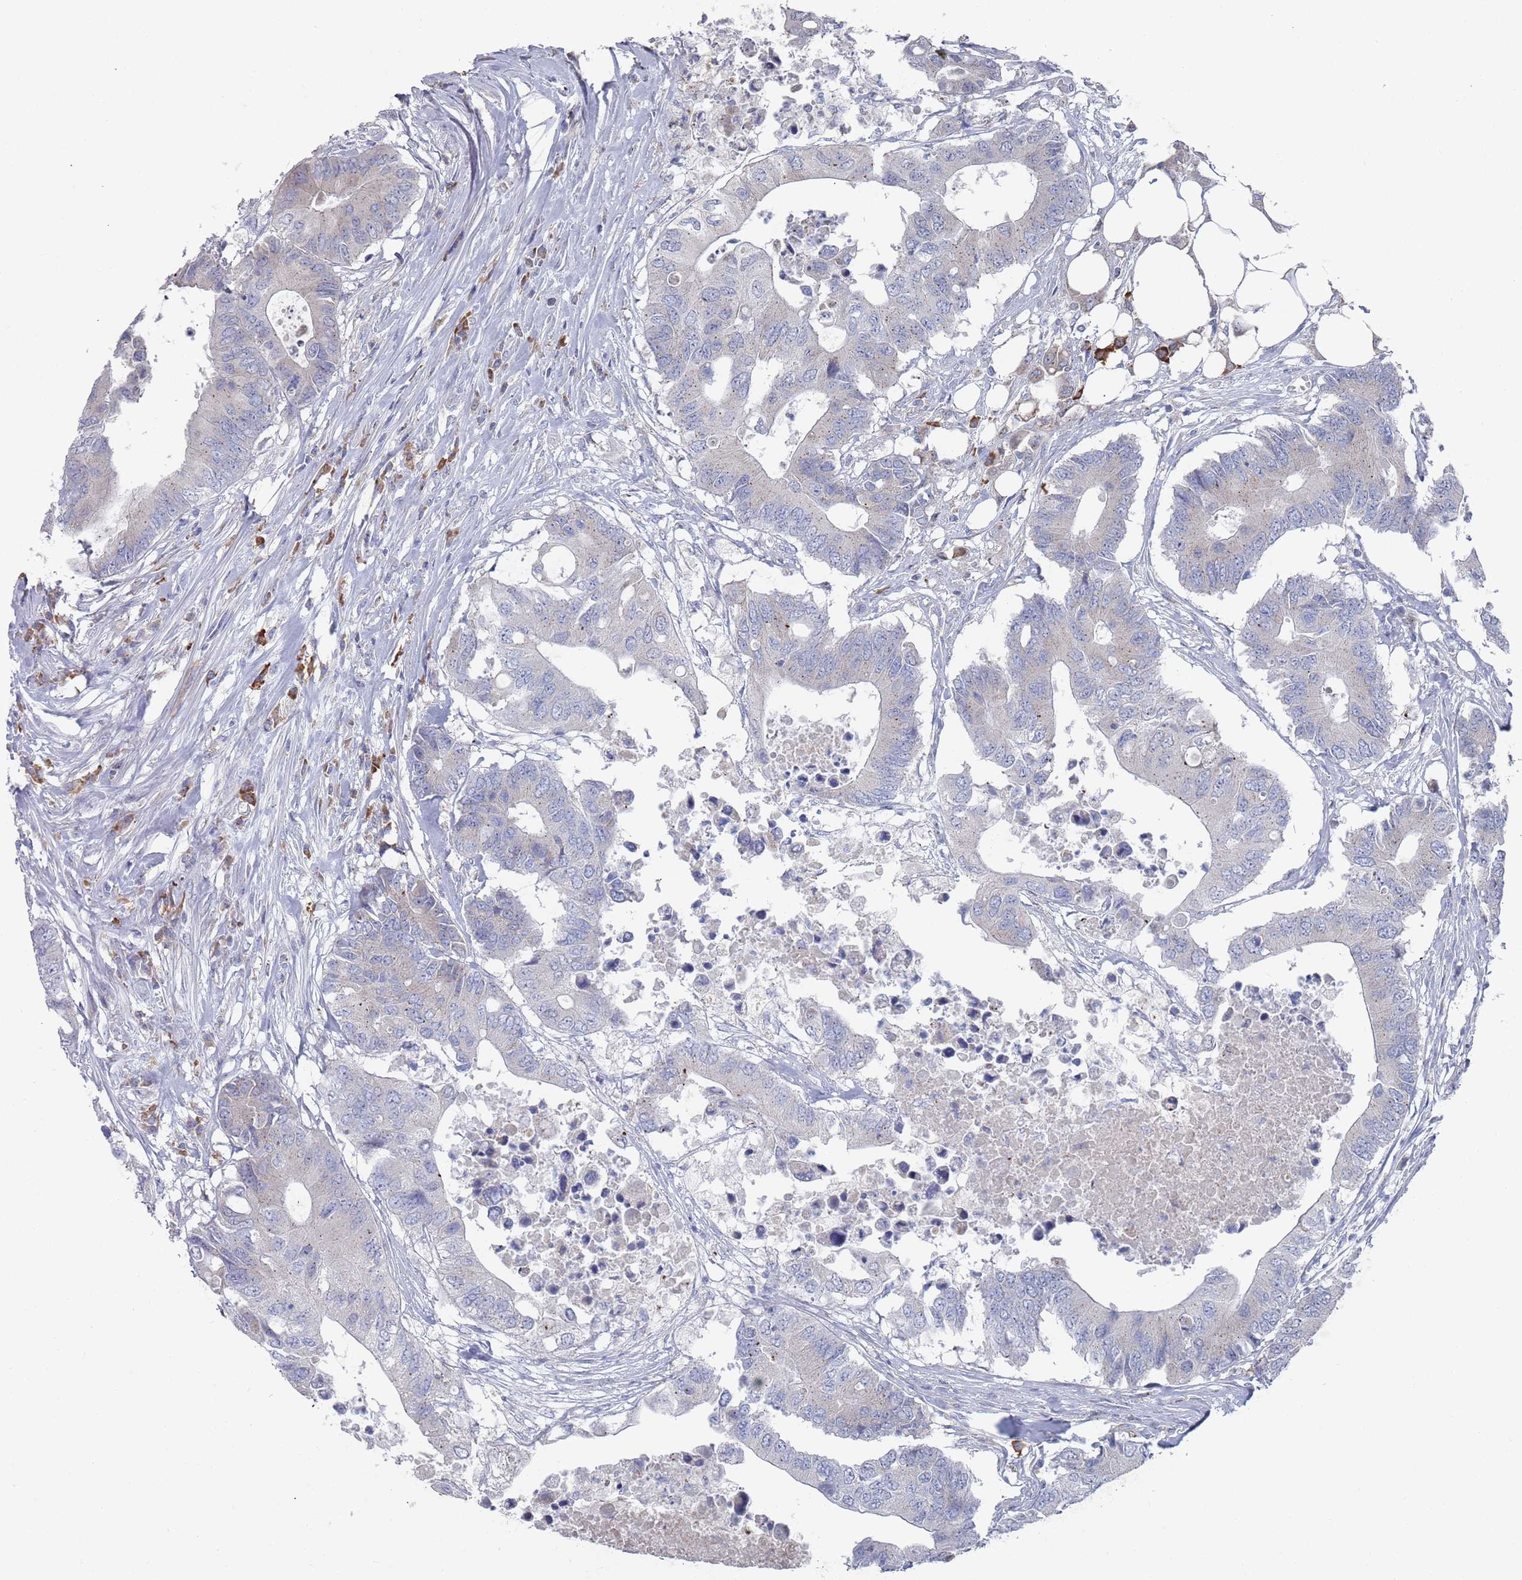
{"staining": {"intensity": "negative", "quantity": "none", "location": "none"}, "tissue": "colorectal cancer", "cell_type": "Tumor cells", "image_type": "cancer", "snomed": [{"axis": "morphology", "description": "Adenocarcinoma, NOS"}, {"axis": "topography", "description": "Colon"}], "caption": "A photomicrograph of colorectal cancer stained for a protein shows no brown staining in tumor cells. (DAB (3,3'-diaminobenzidine) immunohistochemistry (IHC) visualized using brightfield microscopy, high magnification).", "gene": "MAT1A", "patient": {"sex": "male", "age": 71}}